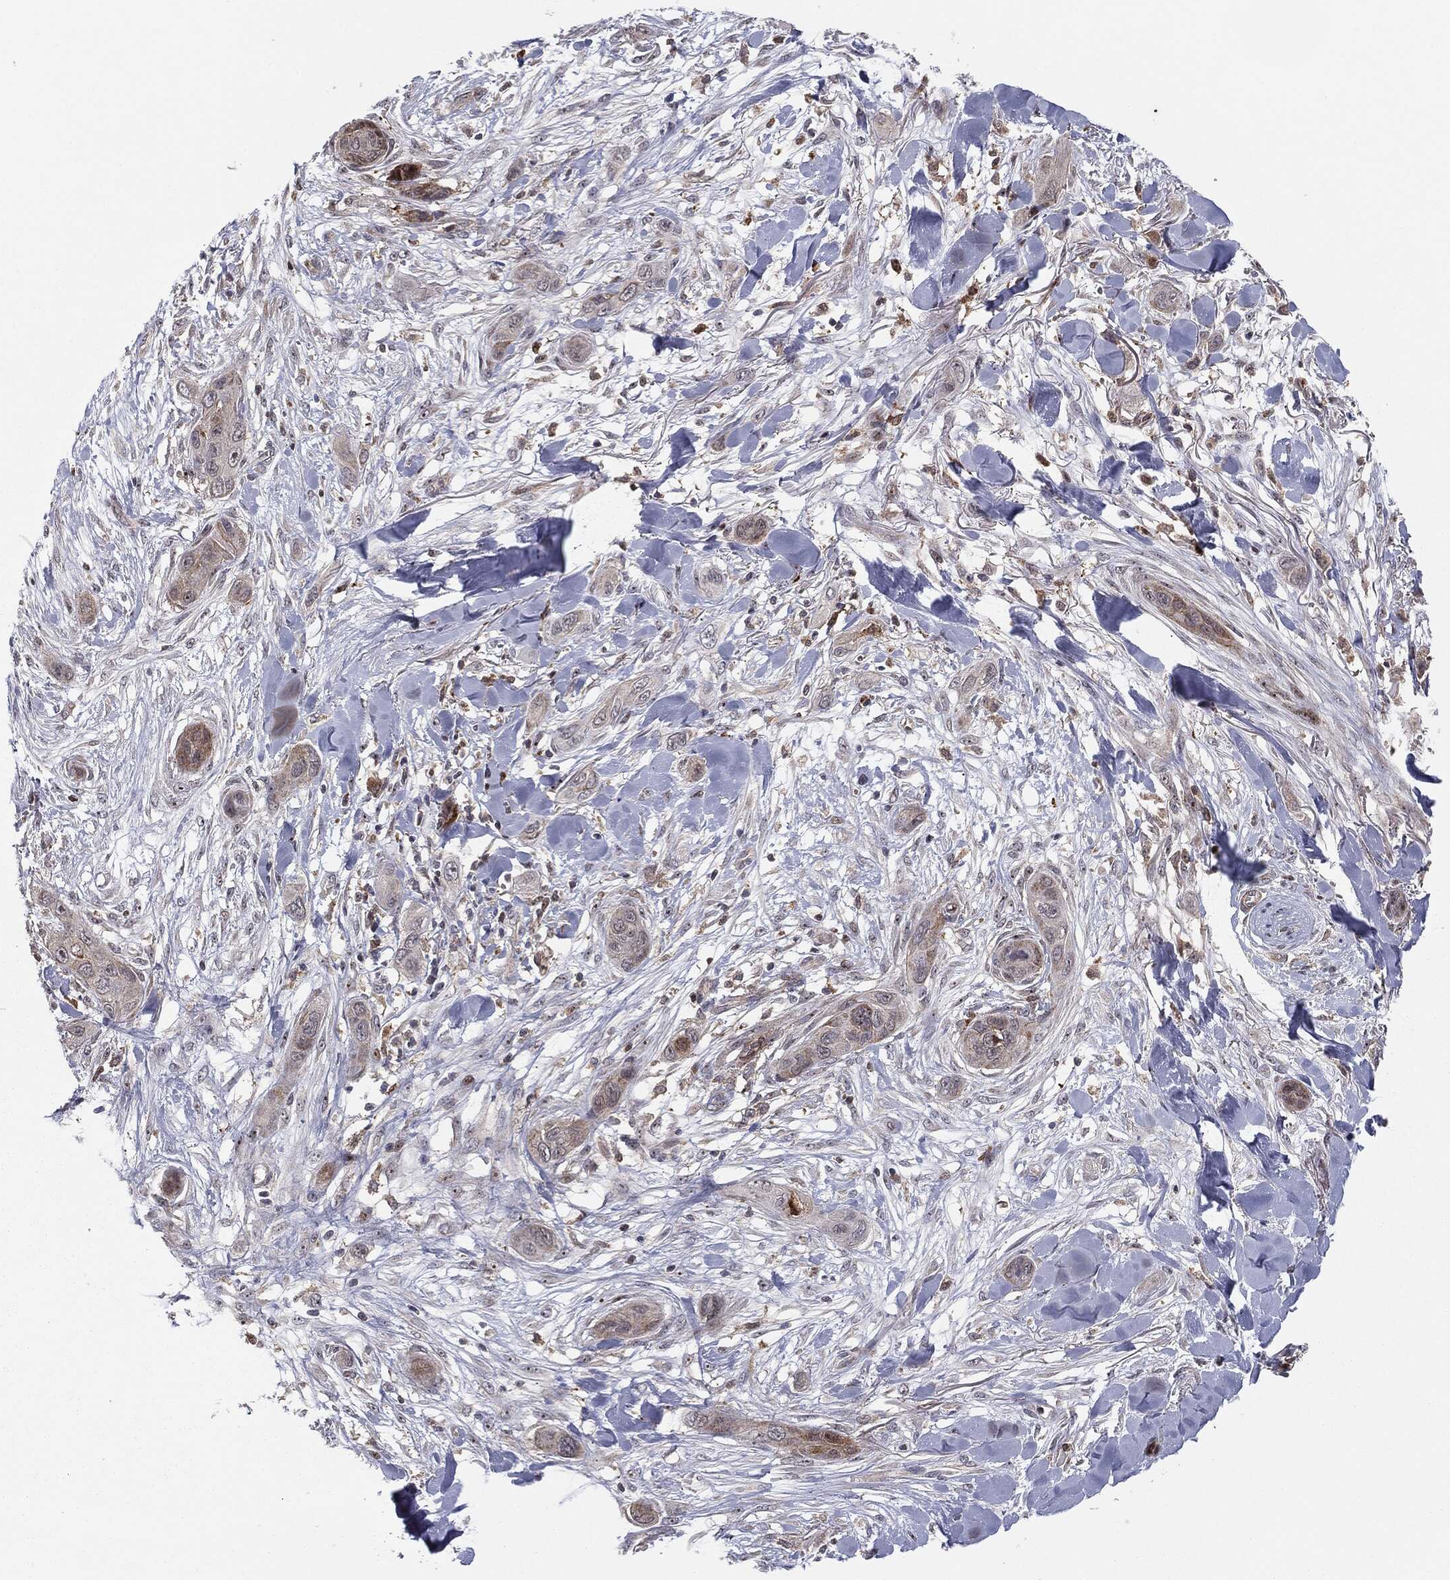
{"staining": {"intensity": "negative", "quantity": "none", "location": "none"}, "tissue": "skin cancer", "cell_type": "Tumor cells", "image_type": "cancer", "snomed": [{"axis": "morphology", "description": "Squamous cell carcinoma, NOS"}, {"axis": "topography", "description": "Skin"}], "caption": "An IHC image of skin squamous cell carcinoma is shown. There is no staining in tumor cells of skin squamous cell carcinoma.", "gene": "PTEN", "patient": {"sex": "male", "age": 78}}